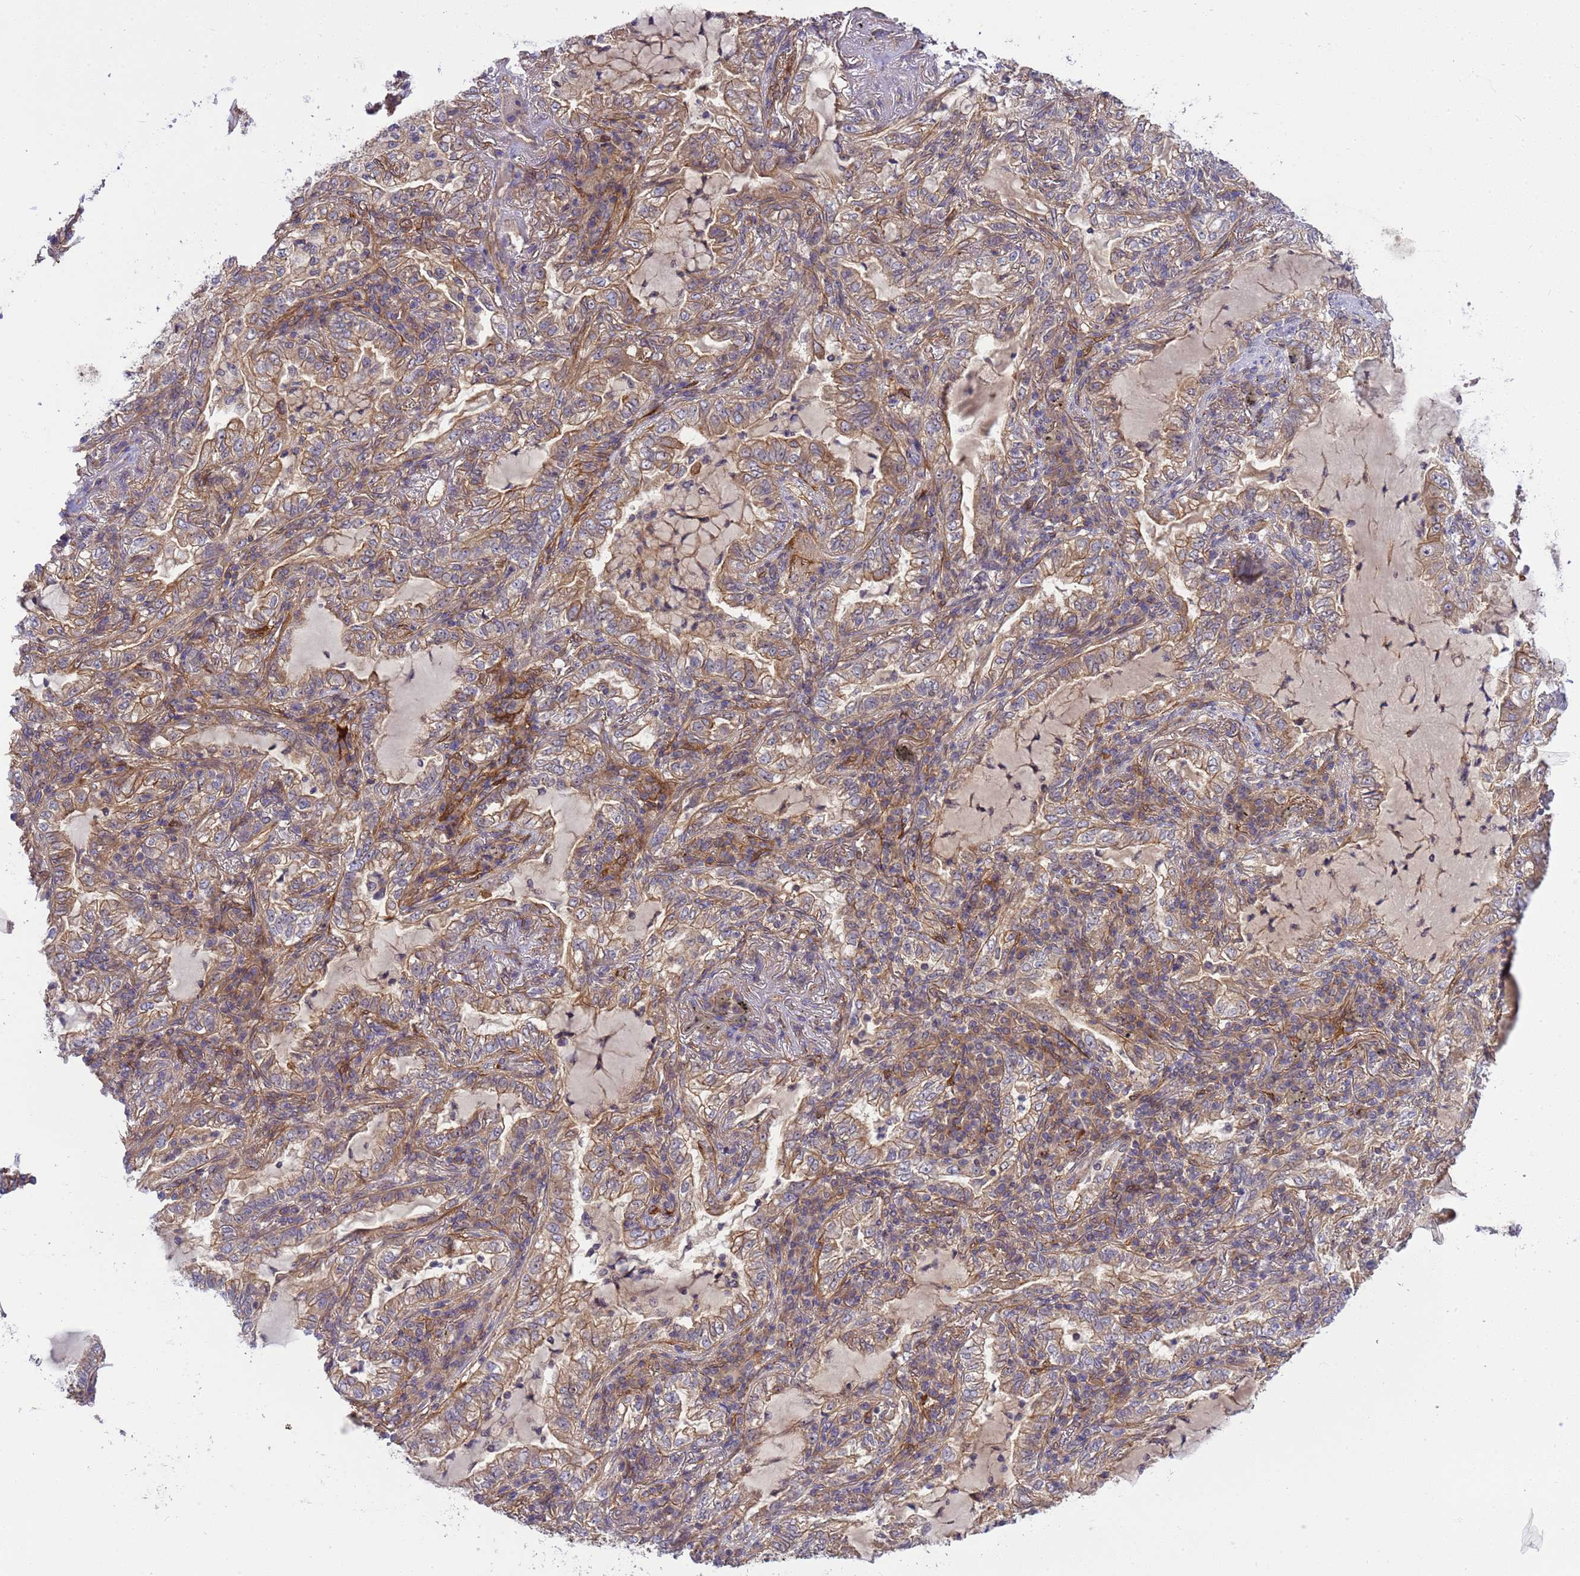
{"staining": {"intensity": "moderate", "quantity": ">75%", "location": "cytoplasmic/membranous"}, "tissue": "lung cancer", "cell_type": "Tumor cells", "image_type": "cancer", "snomed": [{"axis": "morphology", "description": "Adenocarcinoma, NOS"}, {"axis": "topography", "description": "Lung"}], "caption": "A photomicrograph of lung cancer stained for a protein reveals moderate cytoplasmic/membranous brown staining in tumor cells. Using DAB (3,3'-diaminobenzidine) (brown) and hematoxylin (blue) stains, captured at high magnification using brightfield microscopy.", "gene": "SMCO3", "patient": {"sex": "female", "age": 73}}